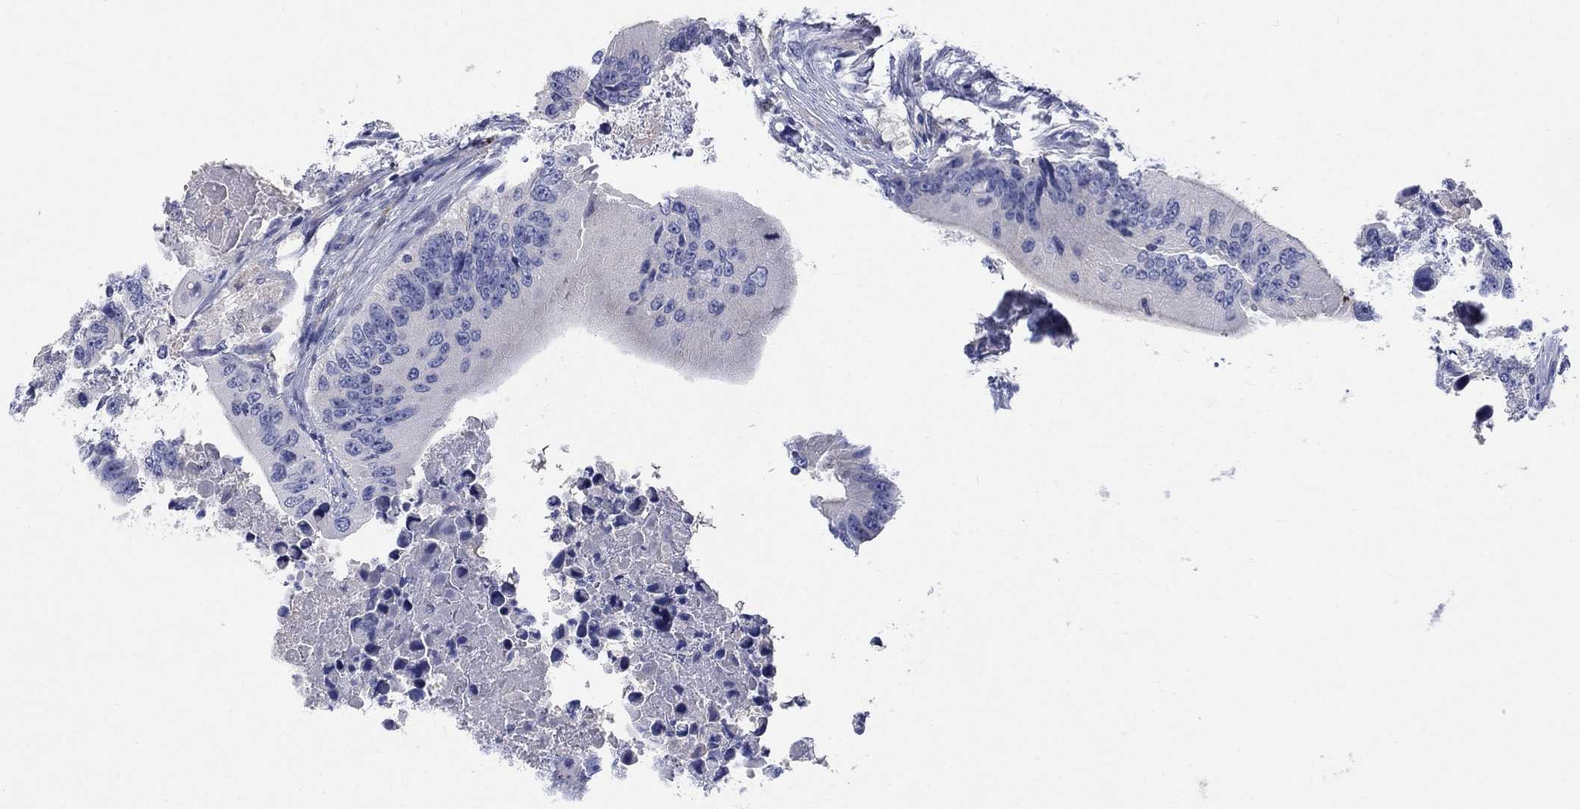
{"staining": {"intensity": "negative", "quantity": "none", "location": "none"}, "tissue": "colorectal cancer", "cell_type": "Tumor cells", "image_type": "cancer", "snomed": [{"axis": "morphology", "description": "Adenocarcinoma, NOS"}, {"axis": "topography", "description": "Colon"}], "caption": "A high-resolution micrograph shows immunohistochemistry (IHC) staining of adenocarcinoma (colorectal), which reveals no significant expression in tumor cells. (DAB (3,3'-diaminobenzidine) immunohistochemistry with hematoxylin counter stain).", "gene": "PTPRZ1", "patient": {"sex": "female", "age": 90}}